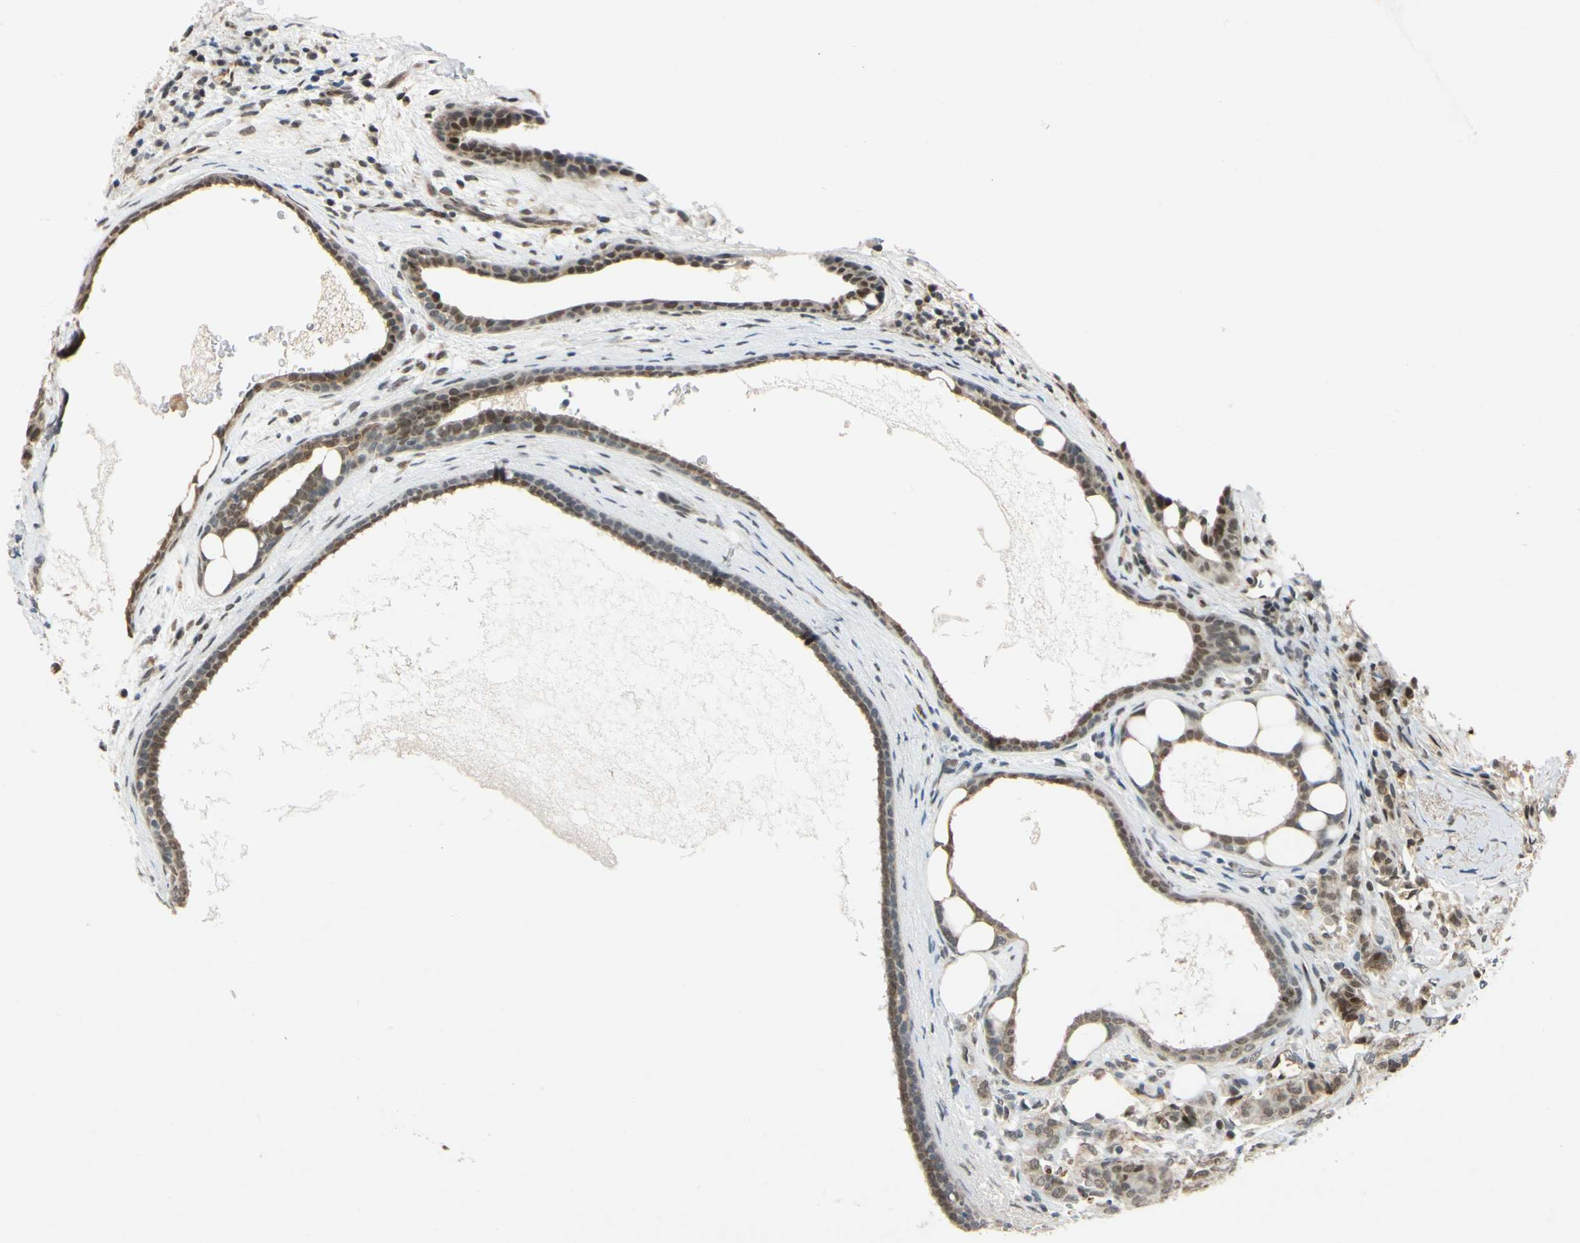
{"staining": {"intensity": "moderate", "quantity": ">75%", "location": "cytoplasmic/membranous,nuclear"}, "tissue": "breast cancer", "cell_type": "Tumor cells", "image_type": "cancer", "snomed": [{"axis": "morphology", "description": "Duct carcinoma"}, {"axis": "topography", "description": "Breast"}], "caption": "Human infiltrating ductal carcinoma (breast) stained for a protein (brown) displays moderate cytoplasmic/membranous and nuclear positive staining in about >75% of tumor cells.", "gene": "POGZ", "patient": {"sex": "female", "age": 40}}